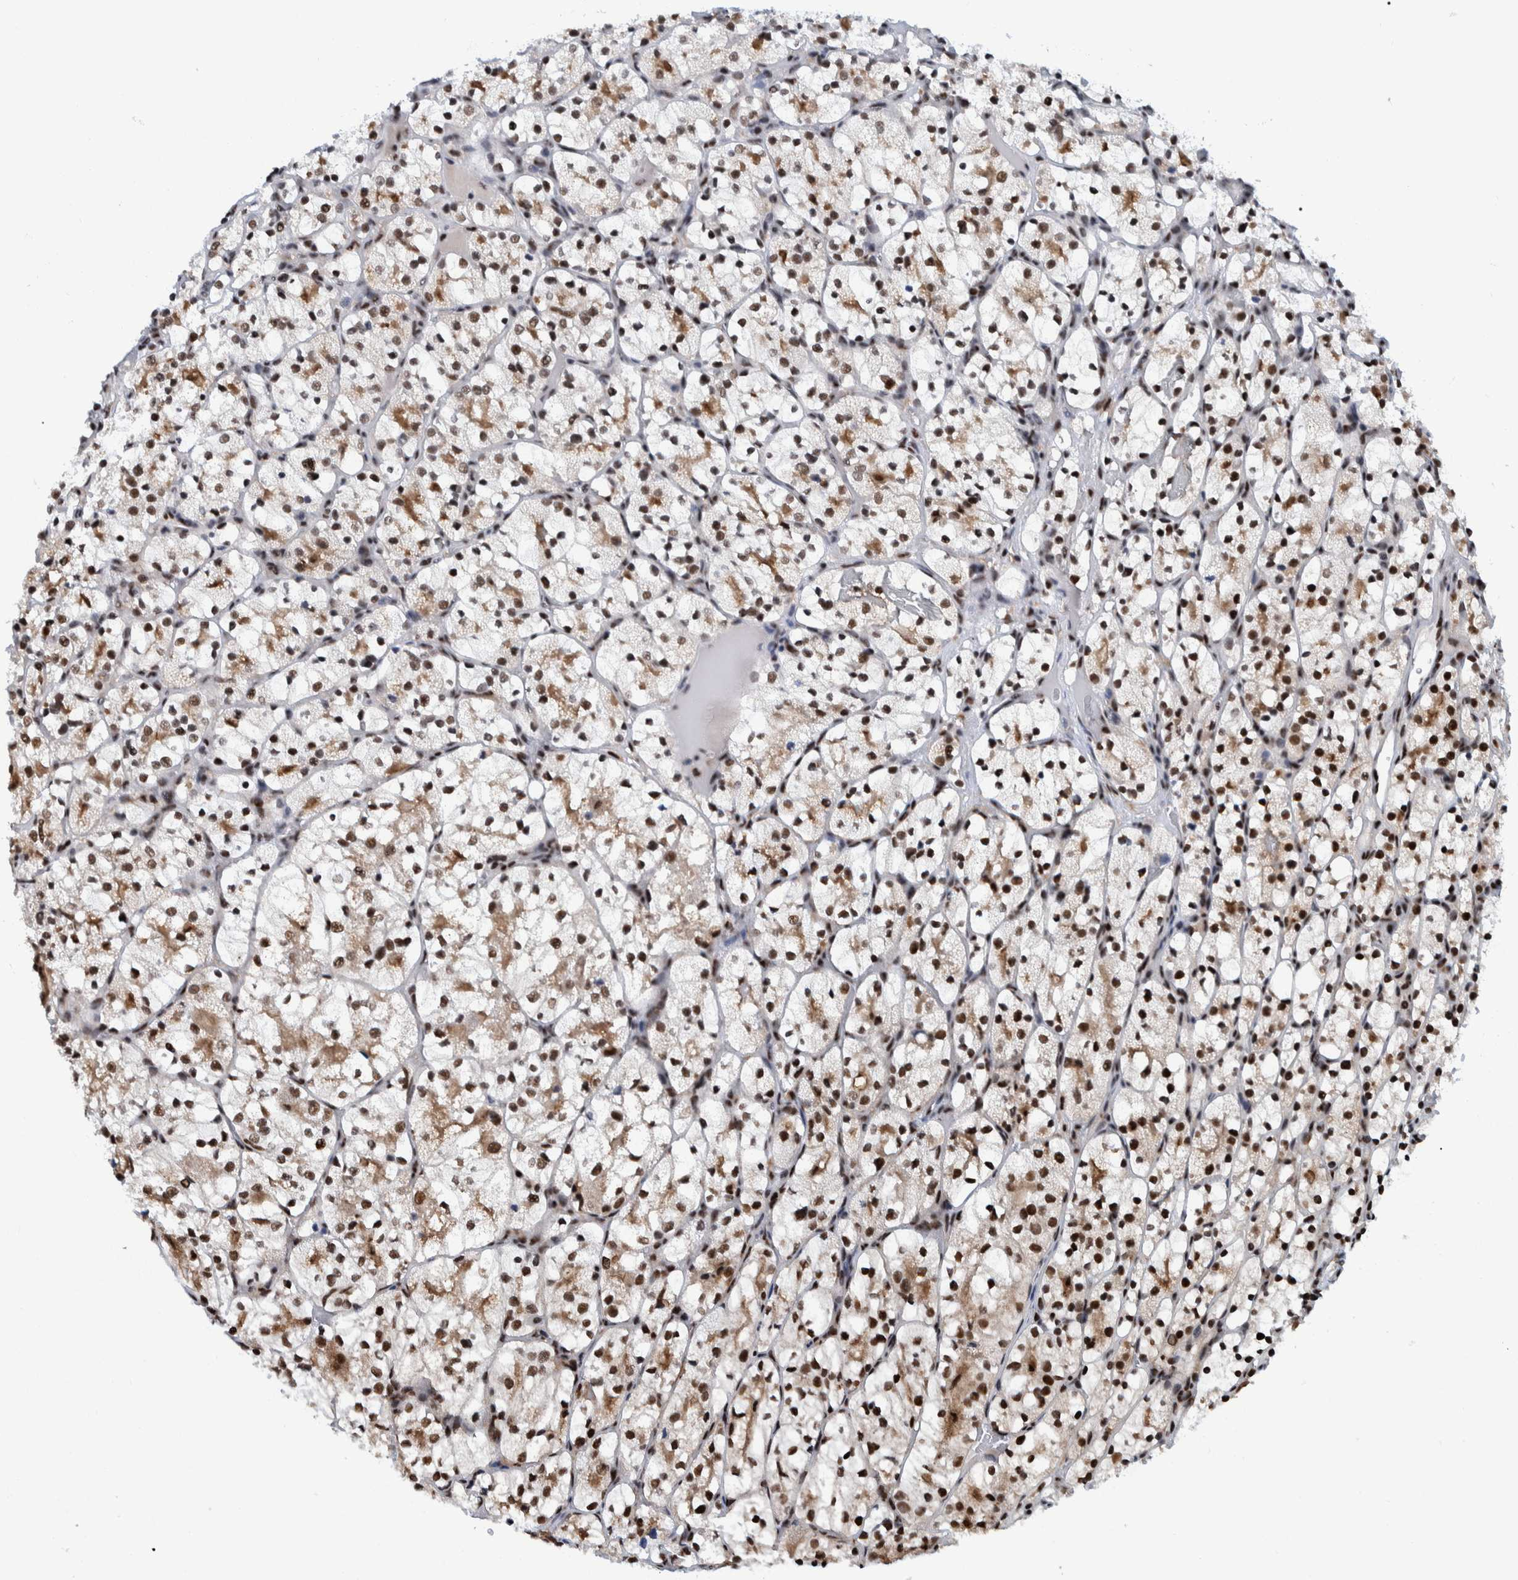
{"staining": {"intensity": "moderate", "quantity": ">75%", "location": "cytoplasmic/membranous,nuclear"}, "tissue": "renal cancer", "cell_type": "Tumor cells", "image_type": "cancer", "snomed": [{"axis": "morphology", "description": "Adenocarcinoma, NOS"}, {"axis": "topography", "description": "Kidney"}], "caption": "A micrograph of human renal adenocarcinoma stained for a protein reveals moderate cytoplasmic/membranous and nuclear brown staining in tumor cells.", "gene": "EFTUD2", "patient": {"sex": "female", "age": 69}}